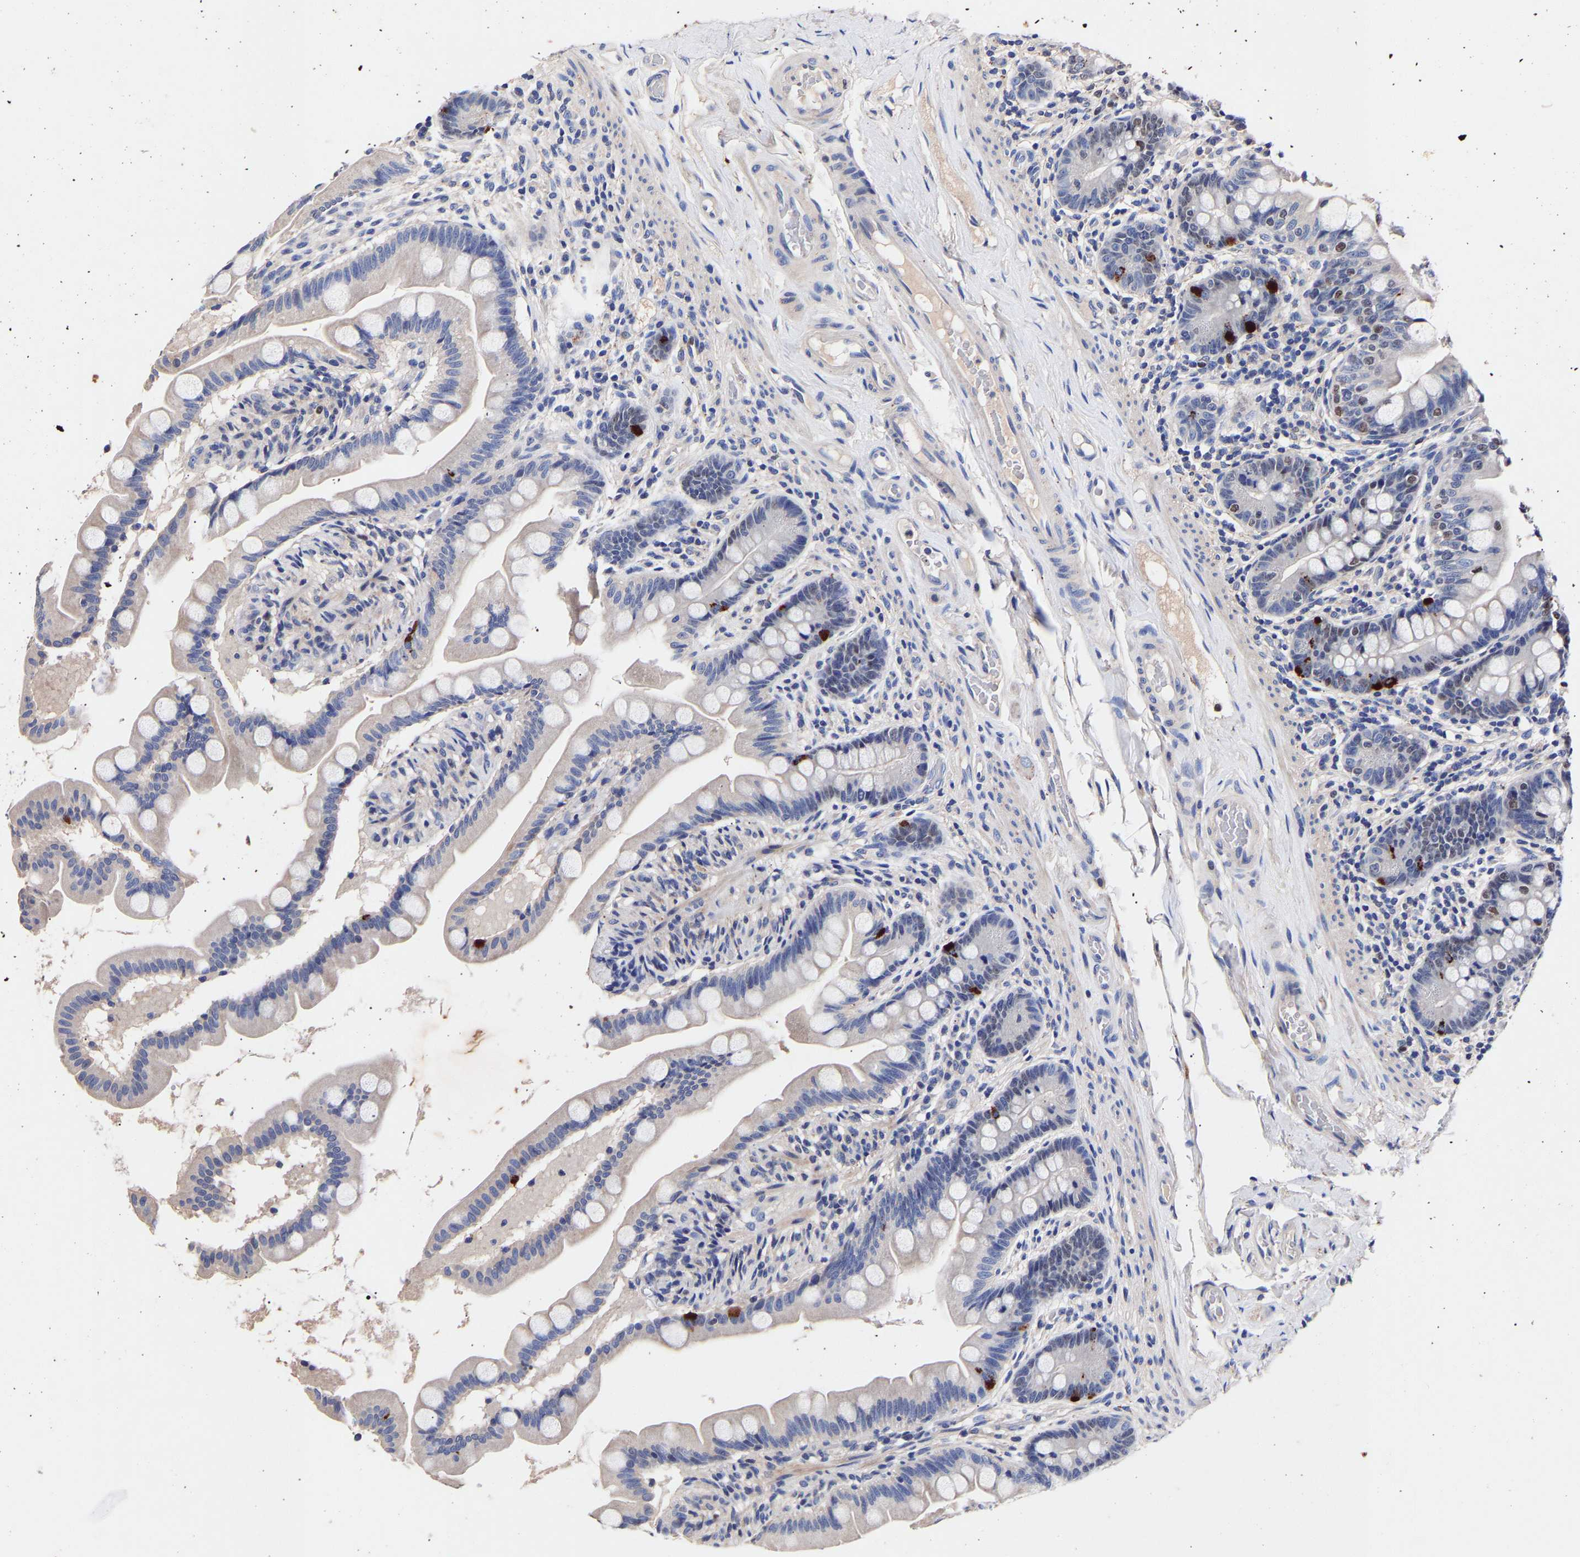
{"staining": {"intensity": "strong", "quantity": "<25%", "location": "cytoplasmic/membranous,nuclear"}, "tissue": "small intestine", "cell_type": "Glandular cells", "image_type": "normal", "snomed": [{"axis": "morphology", "description": "Normal tissue, NOS"}, {"axis": "topography", "description": "Small intestine"}], "caption": "Normal small intestine was stained to show a protein in brown. There is medium levels of strong cytoplasmic/membranous,nuclear expression in about <25% of glandular cells. The protein is shown in brown color, while the nuclei are stained blue.", "gene": "SEM1", "patient": {"sex": "female", "age": 56}}